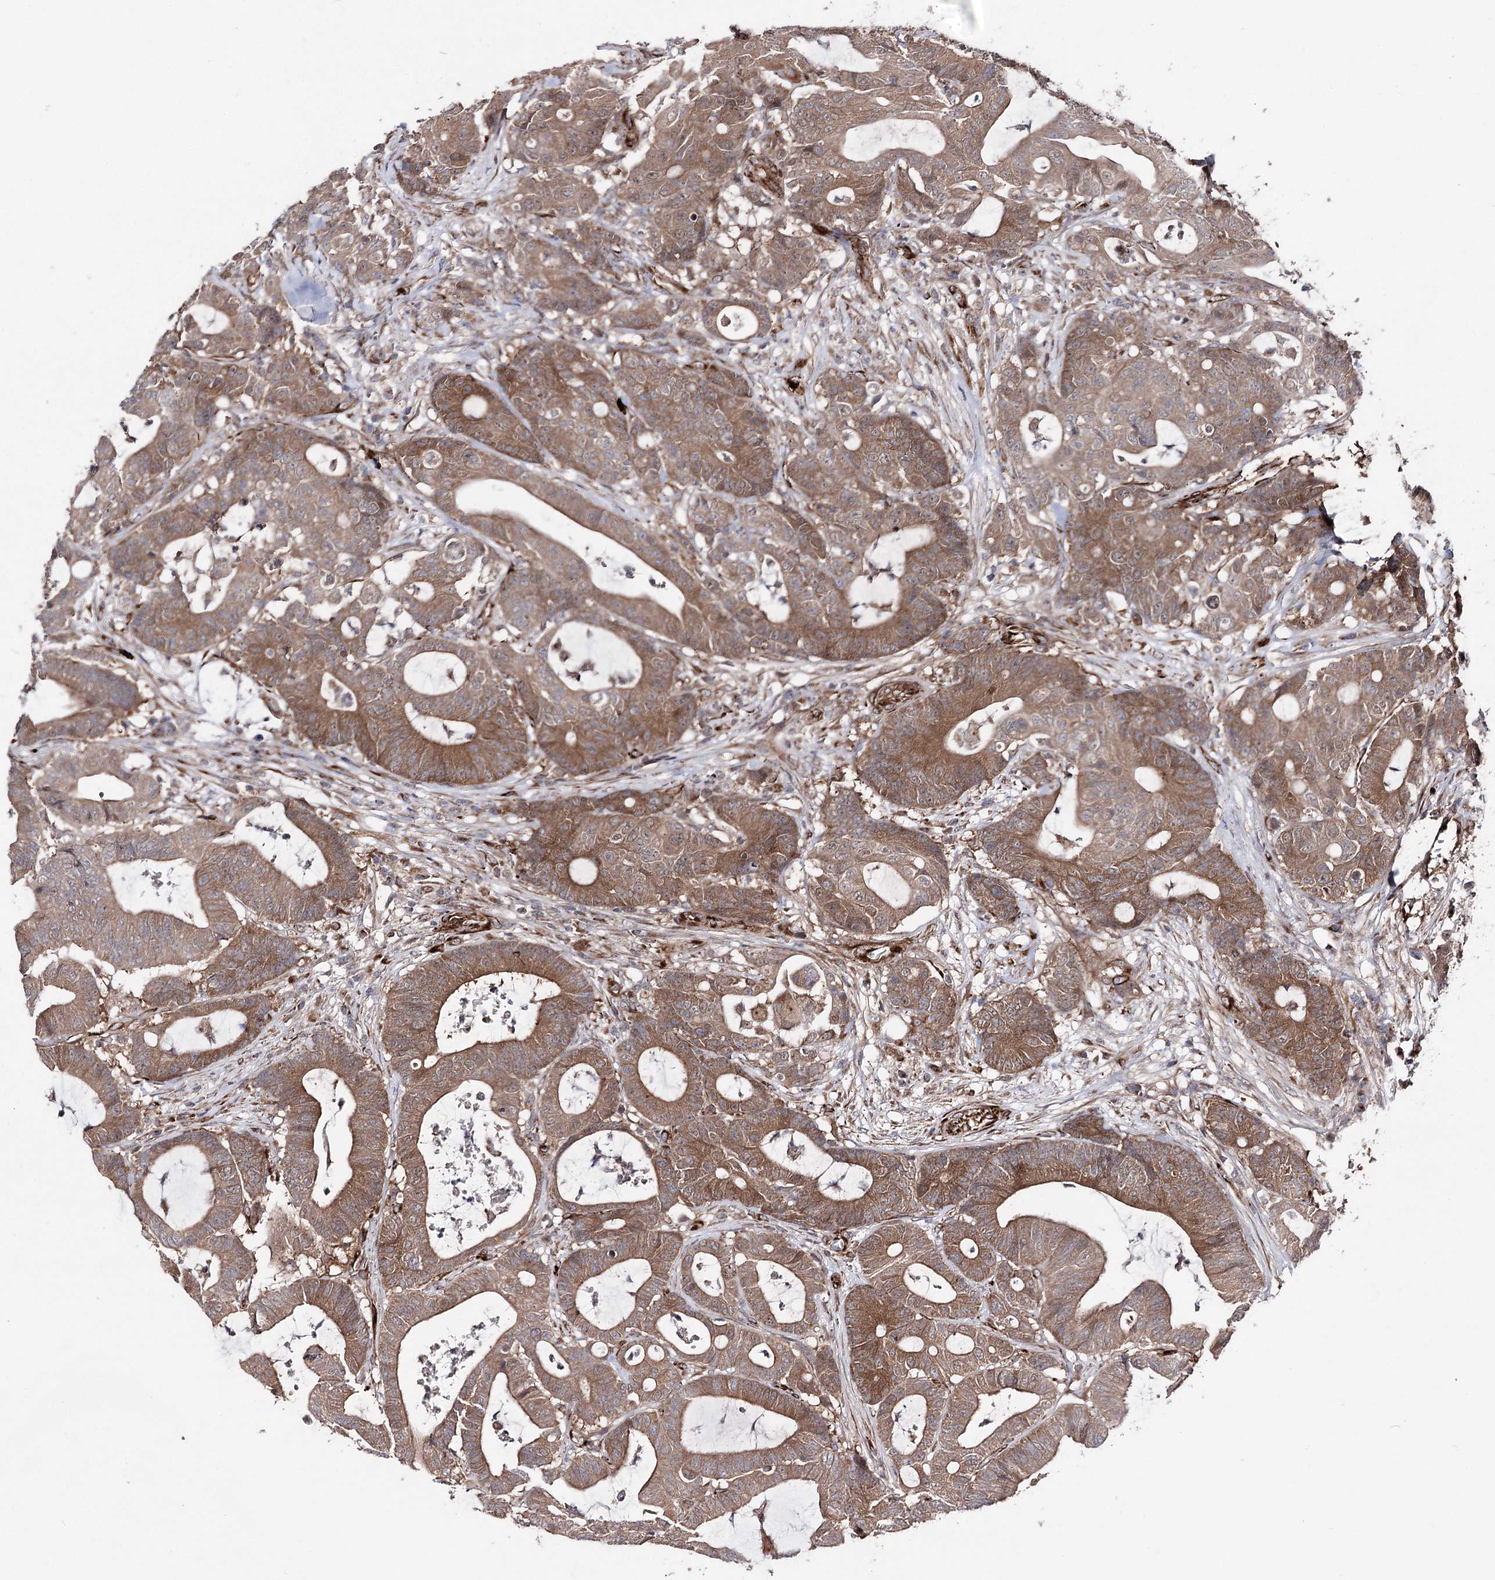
{"staining": {"intensity": "moderate", "quantity": ">75%", "location": "cytoplasmic/membranous"}, "tissue": "colorectal cancer", "cell_type": "Tumor cells", "image_type": "cancer", "snomed": [{"axis": "morphology", "description": "Adenocarcinoma, NOS"}, {"axis": "topography", "description": "Colon"}], "caption": "Colorectal cancer stained for a protein (brown) demonstrates moderate cytoplasmic/membranous positive positivity in approximately >75% of tumor cells.", "gene": "MIB1", "patient": {"sex": "female", "age": 84}}